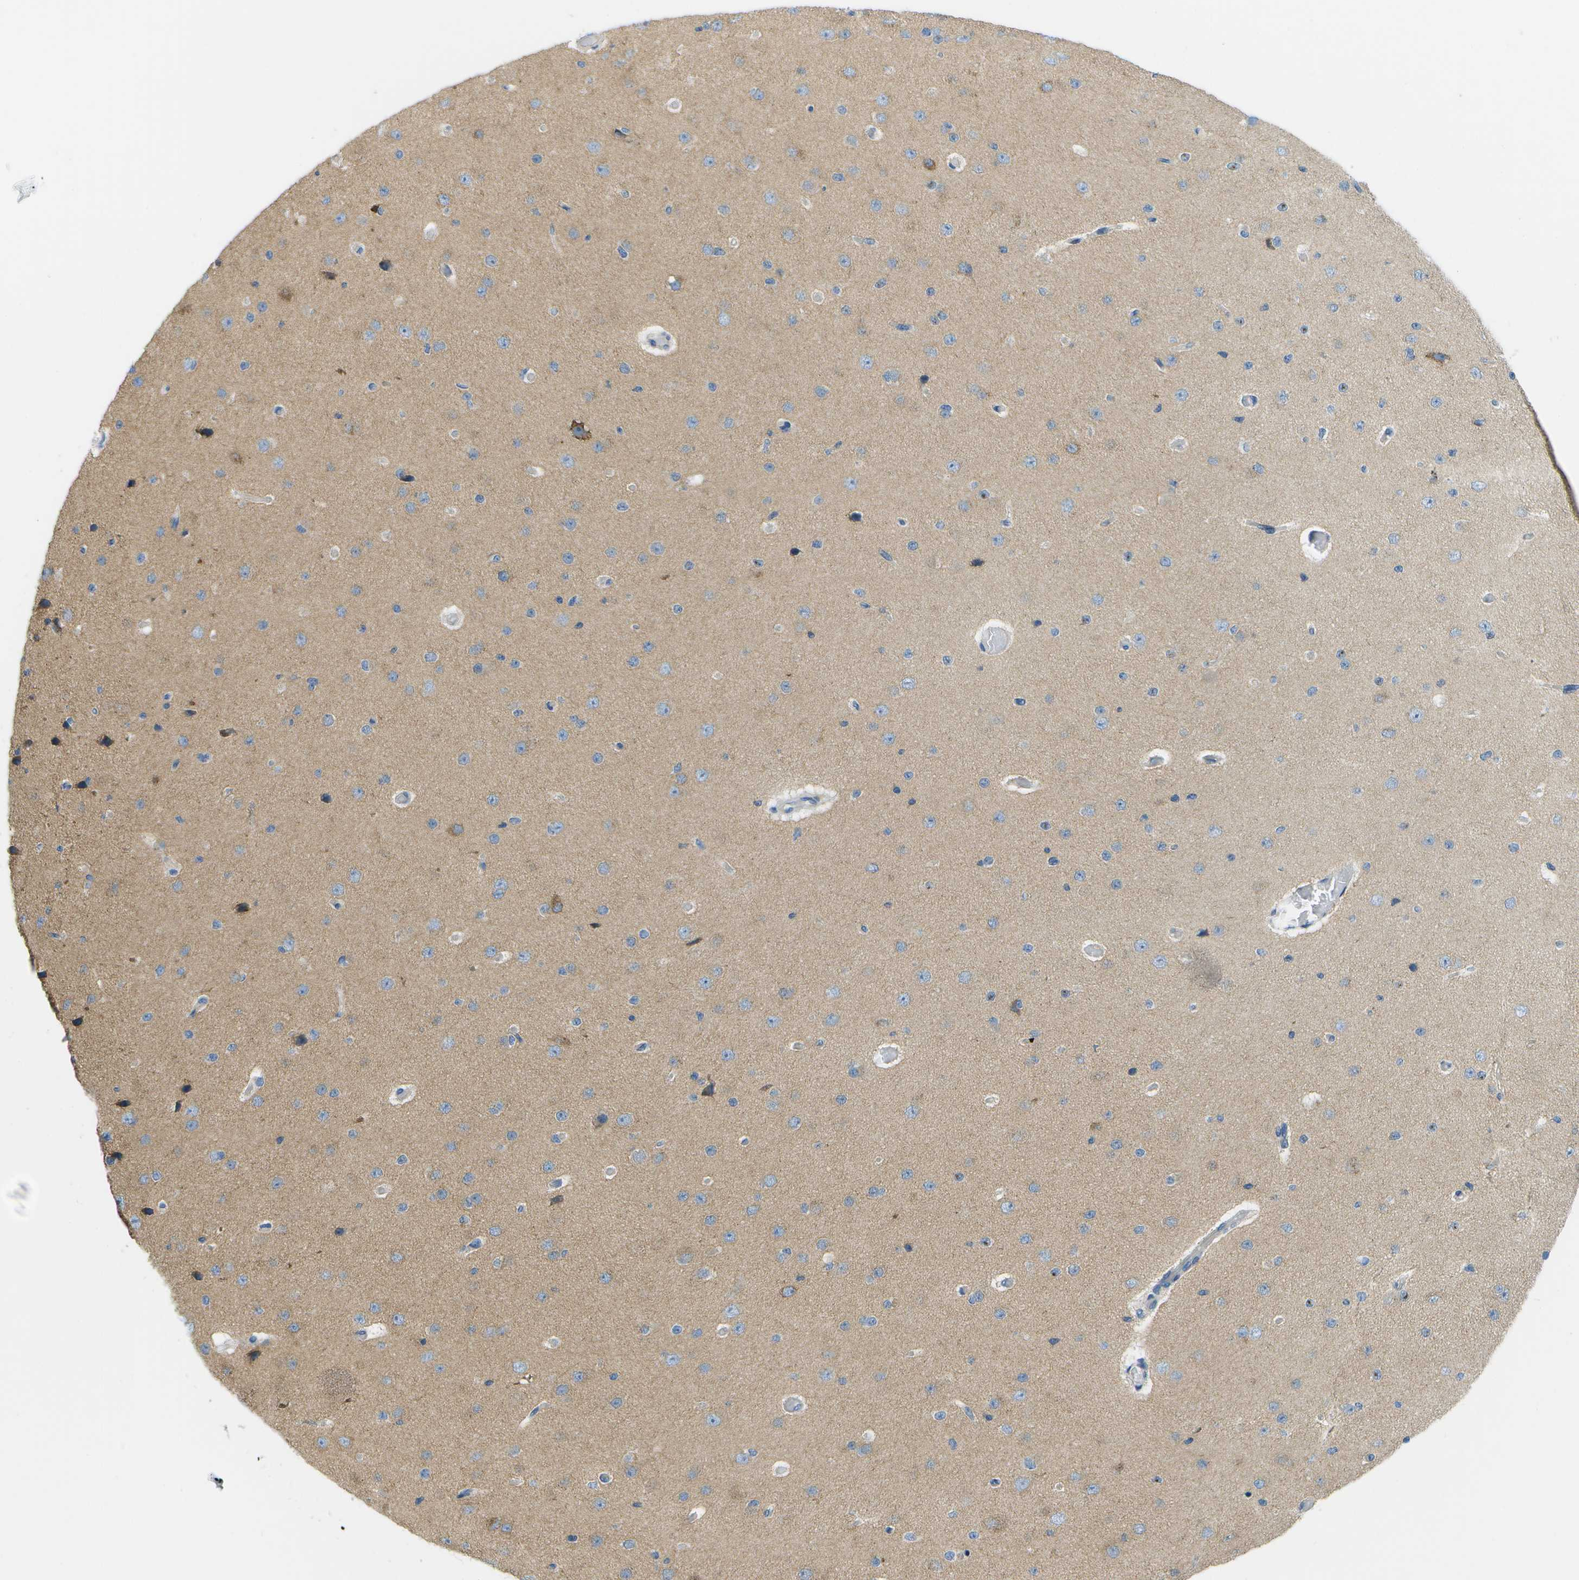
{"staining": {"intensity": "negative", "quantity": "none", "location": "none"}, "tissue": "cerebral cortex", "cell_type": "Endothelial cells", "image_type": "normal", "snomed": [{"axis": "morphology", "description": "Normal tissue, NOS"}, {"axis": "morphology", "description": "Developmental malformation"}, {"axis": "topography", "description": "Cerebral cortex"}], "caption": "IHC of normal human cerebral cortex reveals no expression in endothelial cells.", "gene": "PTGIS", "patient": {"sex": "female", "age": 30}}